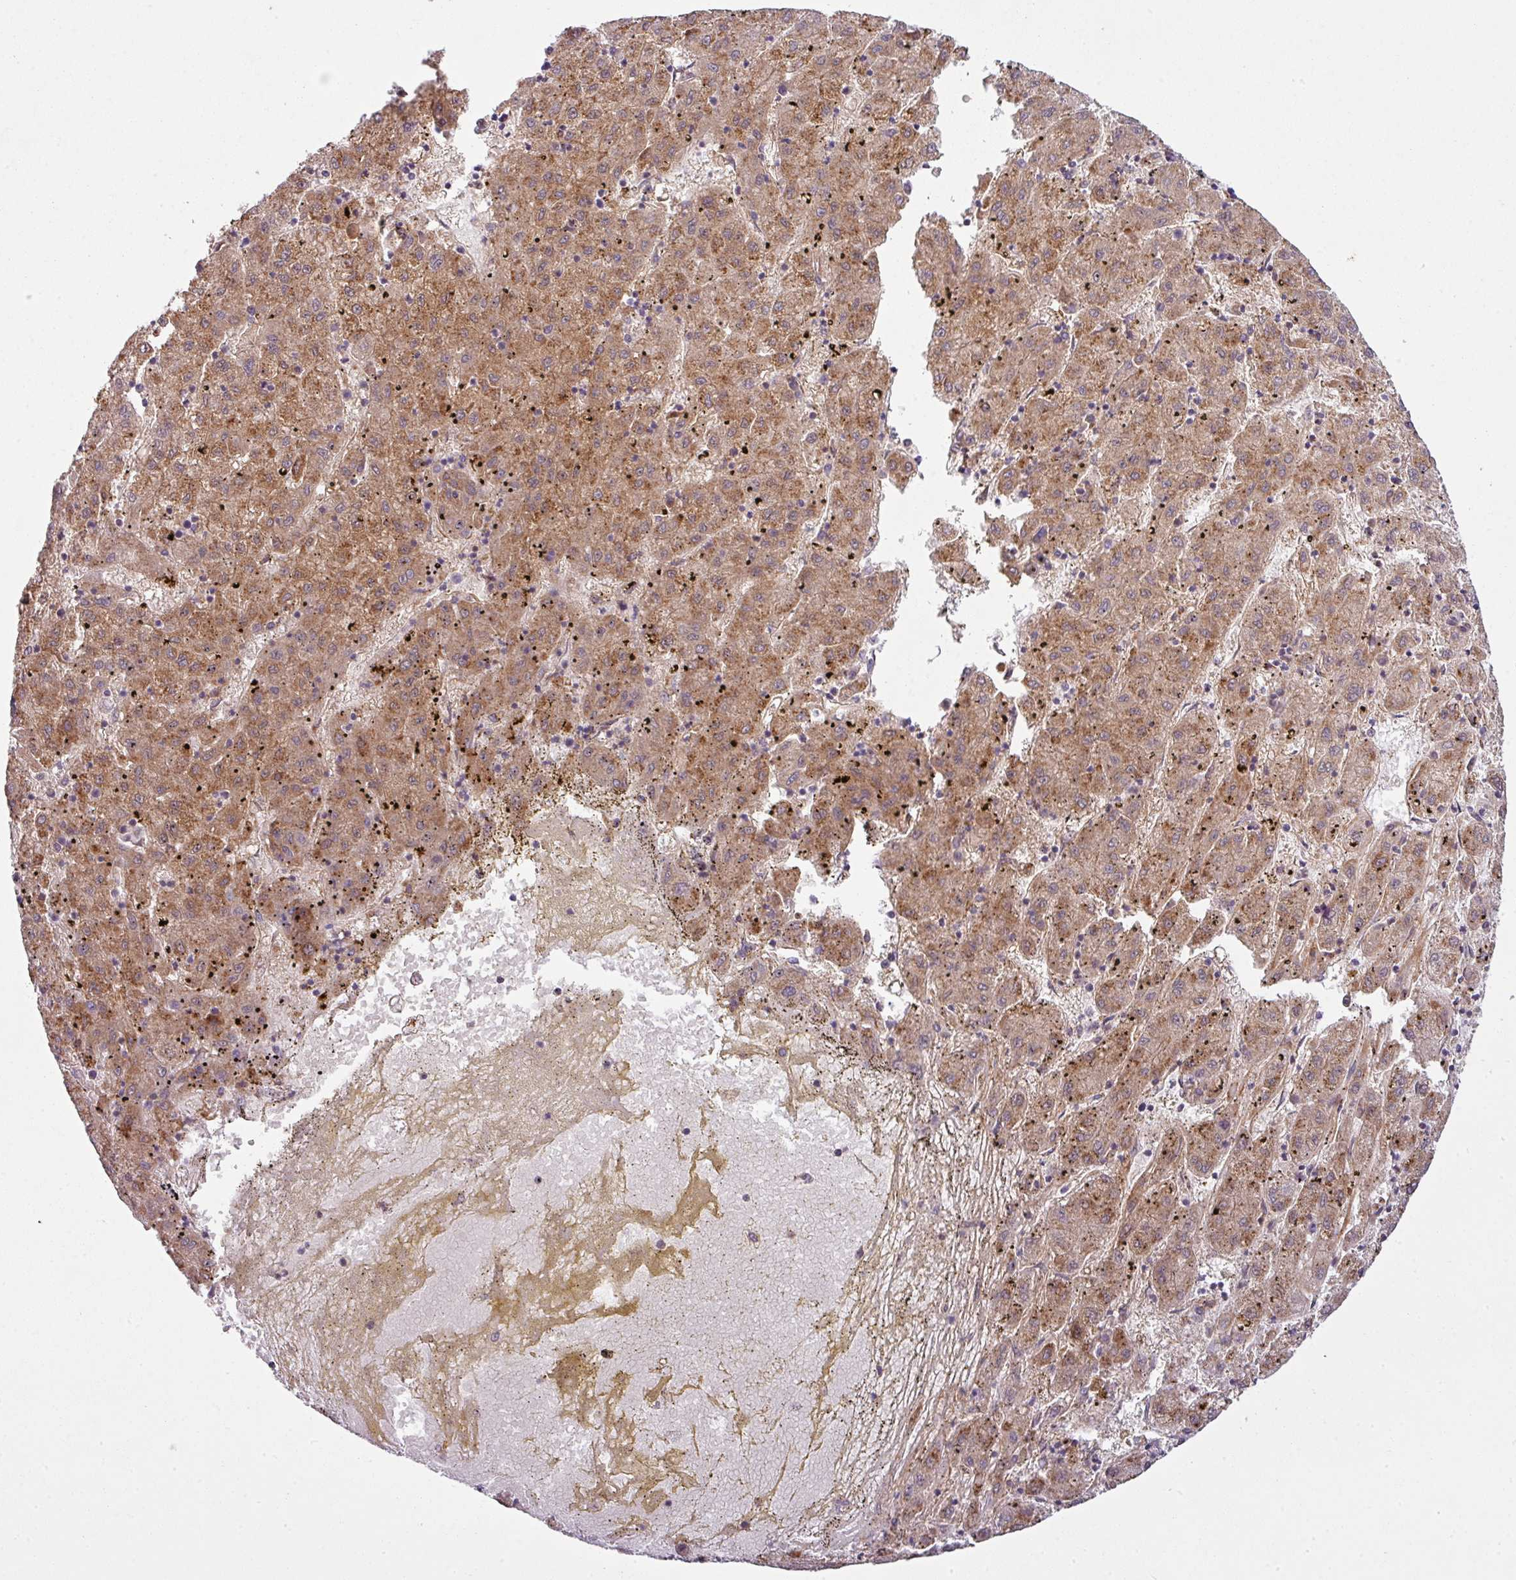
{"staining": {"intensity": "moderate", "quantity": ">75%", "location": "cytoplasmic/membranous"}, "tissue": "liver cancer", "cell_type": "Tumor cells", "image_type": "cancer", "snomed": [{"axis": "morphology", "description": "Carcinoma, Hepatocellular, NOS"}, {"axis": "topography", "description": "Liver"}], "caption": "This image demonstrates IHC staining of liver hepatocellular carcinoma, with medium moderate cytoplasmic/membranous positivity in about >75% of tumor cells.", "gene": "ZC2HC1C", "patient": {"sex": "male", "age": 72}}